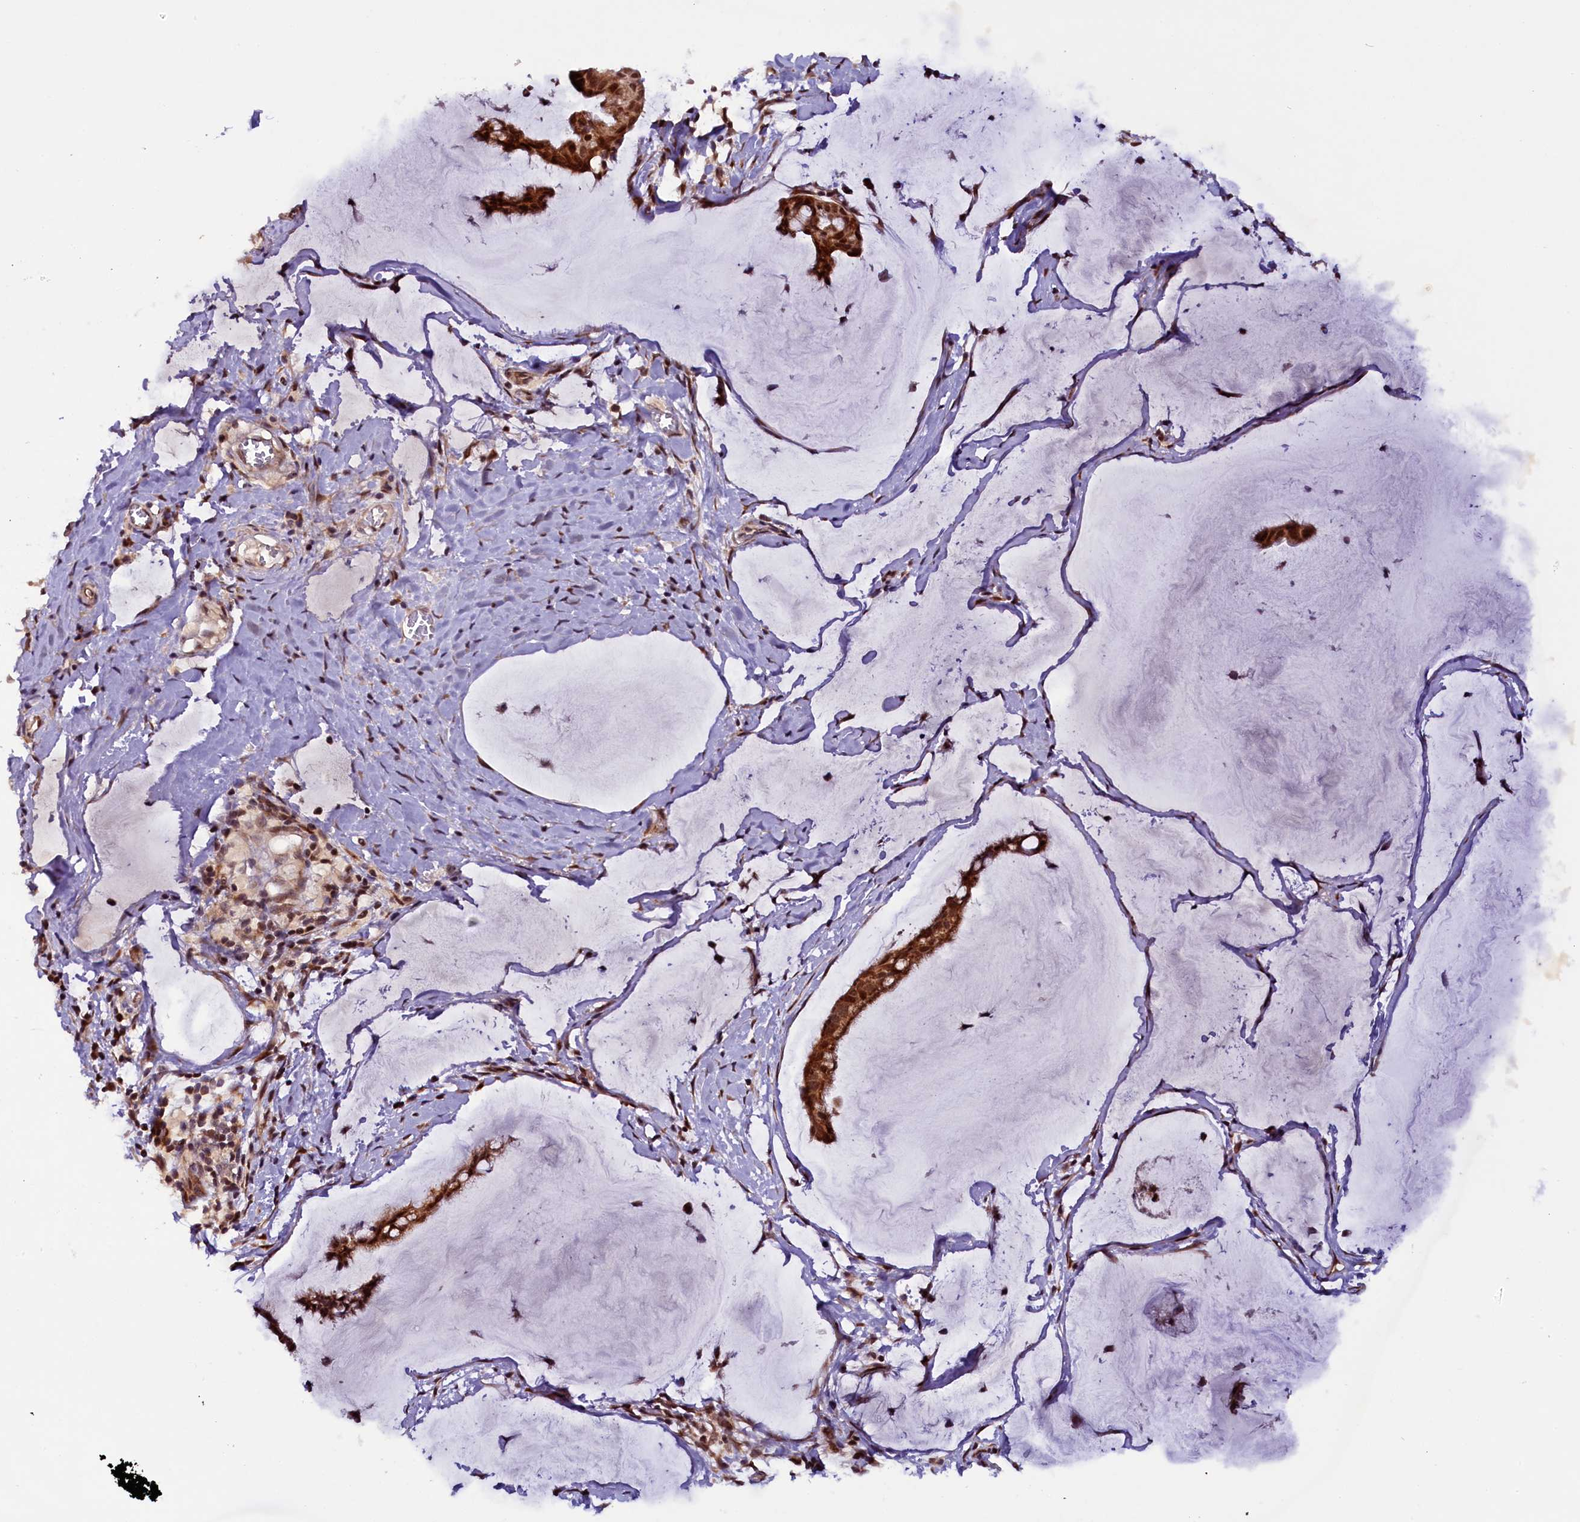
{"staining": {"intensity": "strong", "quantity": ">75%", "location": "cytoplasmic/membranous,nuclear"}, "tissue": "ovarian cancer", "cell_type": "Tumor cells", "image_type": "cancer", "snomed": [{"axis": "morphology", "description": "Cystadenocarcinoma, mucinous, NOS"}, {"axis": "topography", "description": "Ovary"}], "caption": "Immunohistochemical staining of ovarian cancer shows strong cytoplasmic/membranous and nuclear protein positivity in about >75% of tumor cells.", "gene": "RPUSD2", "patient": {"sex": "female", "age": 73}}